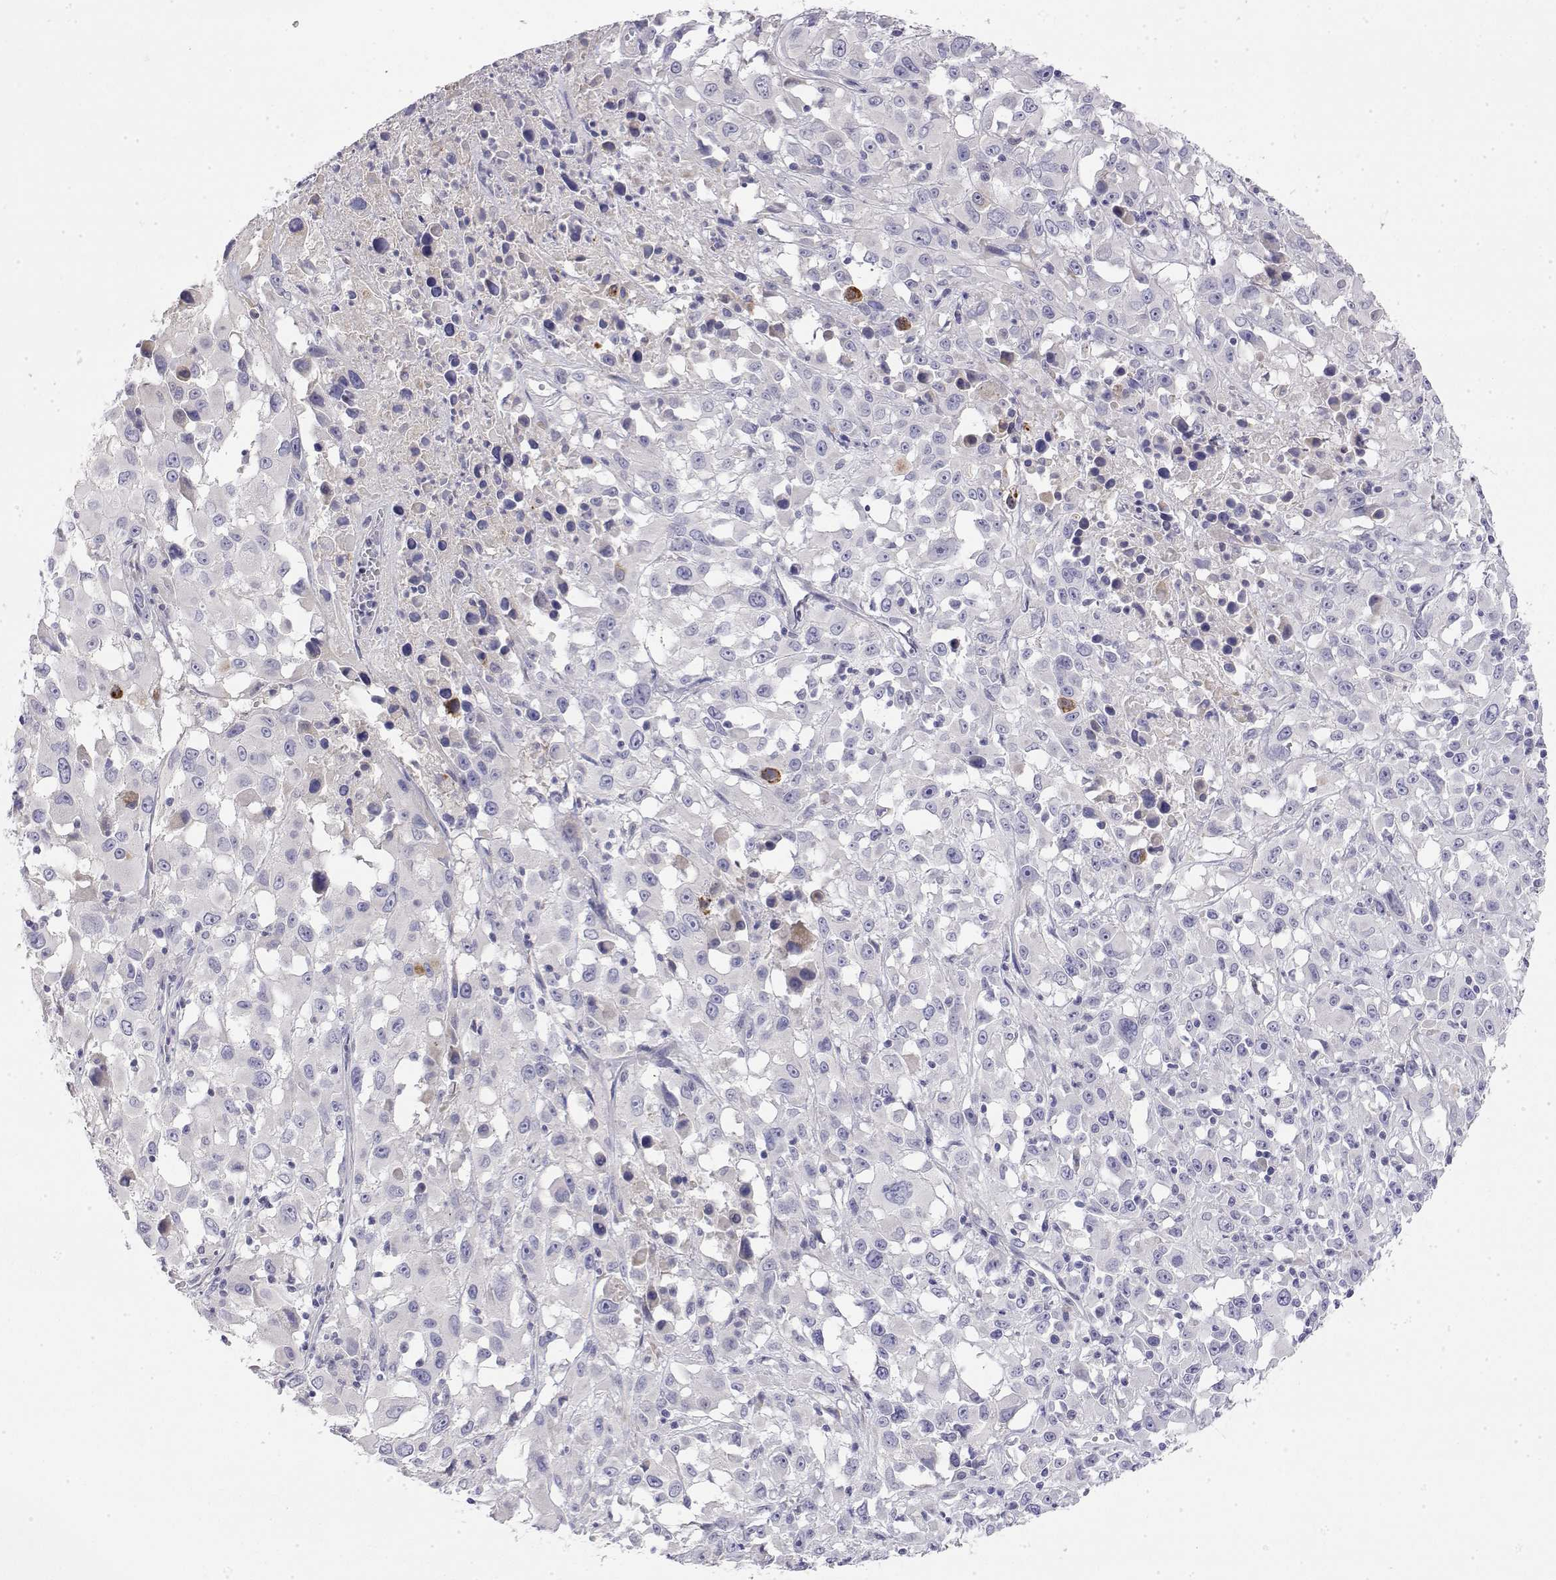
{"staining": {"intensity": "negative", "quantity": "none", "location": "none"}, "tissue": "melanoma", "cell_type": "Tumor cells", "image_type": "cancer", "snomed": [{"axis": "morphology", "description": "Malignant melanoma, Metastatic site"}, {"axis": "topography", "description": "Soft tissue"}], "caption": "Tumor cells show no significant protein expression in melanoma. The staining was performed using DAB (3,3'-diaminobenzidine) to visualize the protein expression in brown, while the nuclei were stained in blue with hematoxylin (Magnification: 20x).", "gene": "LY6D", "patient": {"sex": "male", "age": 50}}